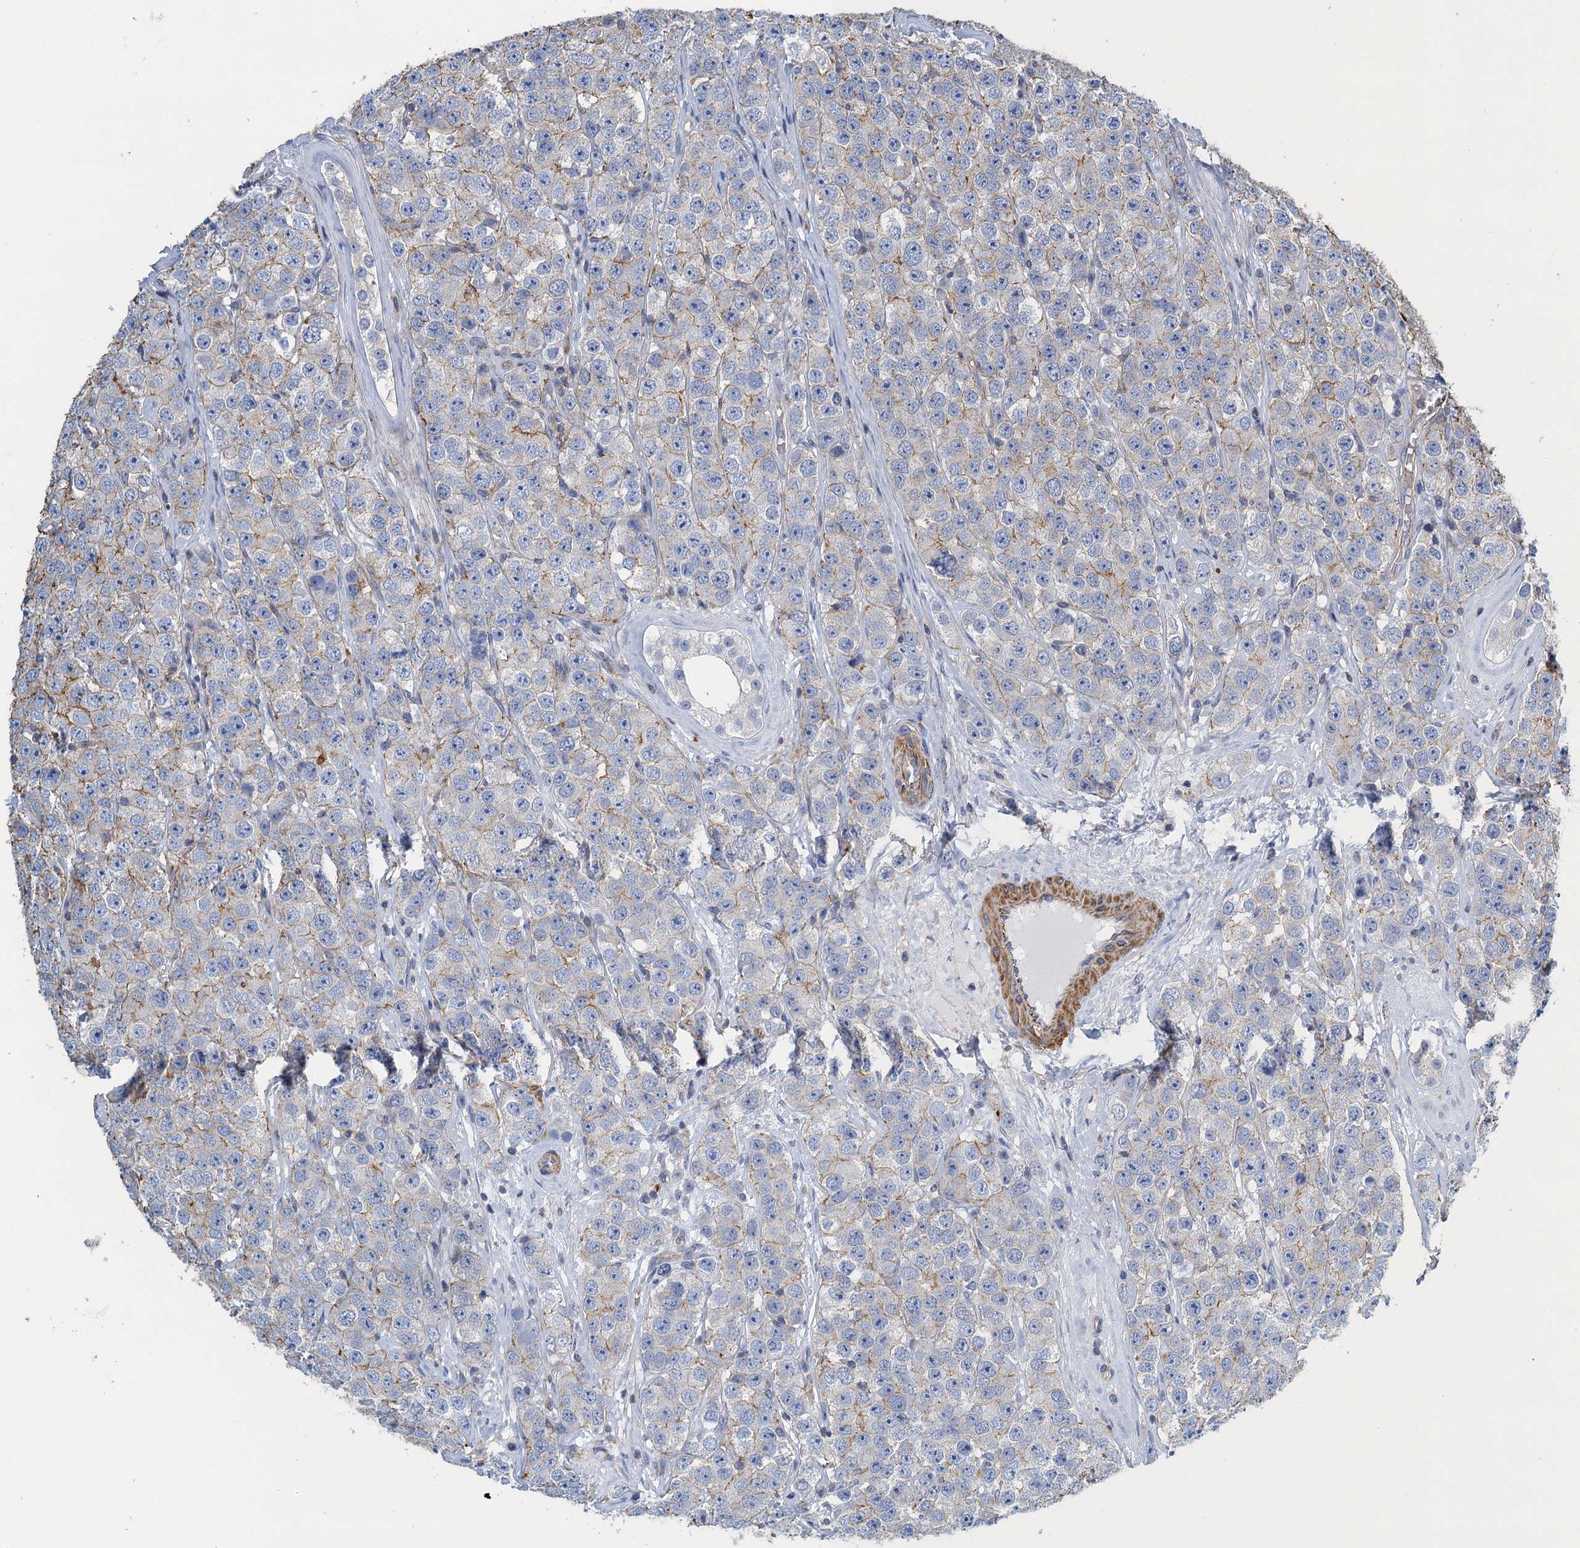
{"staining": {"intensity": "weak", "quantity": "<25%", "location": "cytoplasmic/membranous"}, "tissue": "testis cancer", "cell_type": "Tumor cells", "image_type": "cancer", "snomed": [{"axis": "morphology", "description": "Seminoma, NOS"}, {"axis": "topography", "description": "Testis"}], "caption": "Micrograph shows no significant protein staining in tumor cells of testis cancer.", "gene": "PROSER2", "patient": {"sex": "male", "age": 28}}